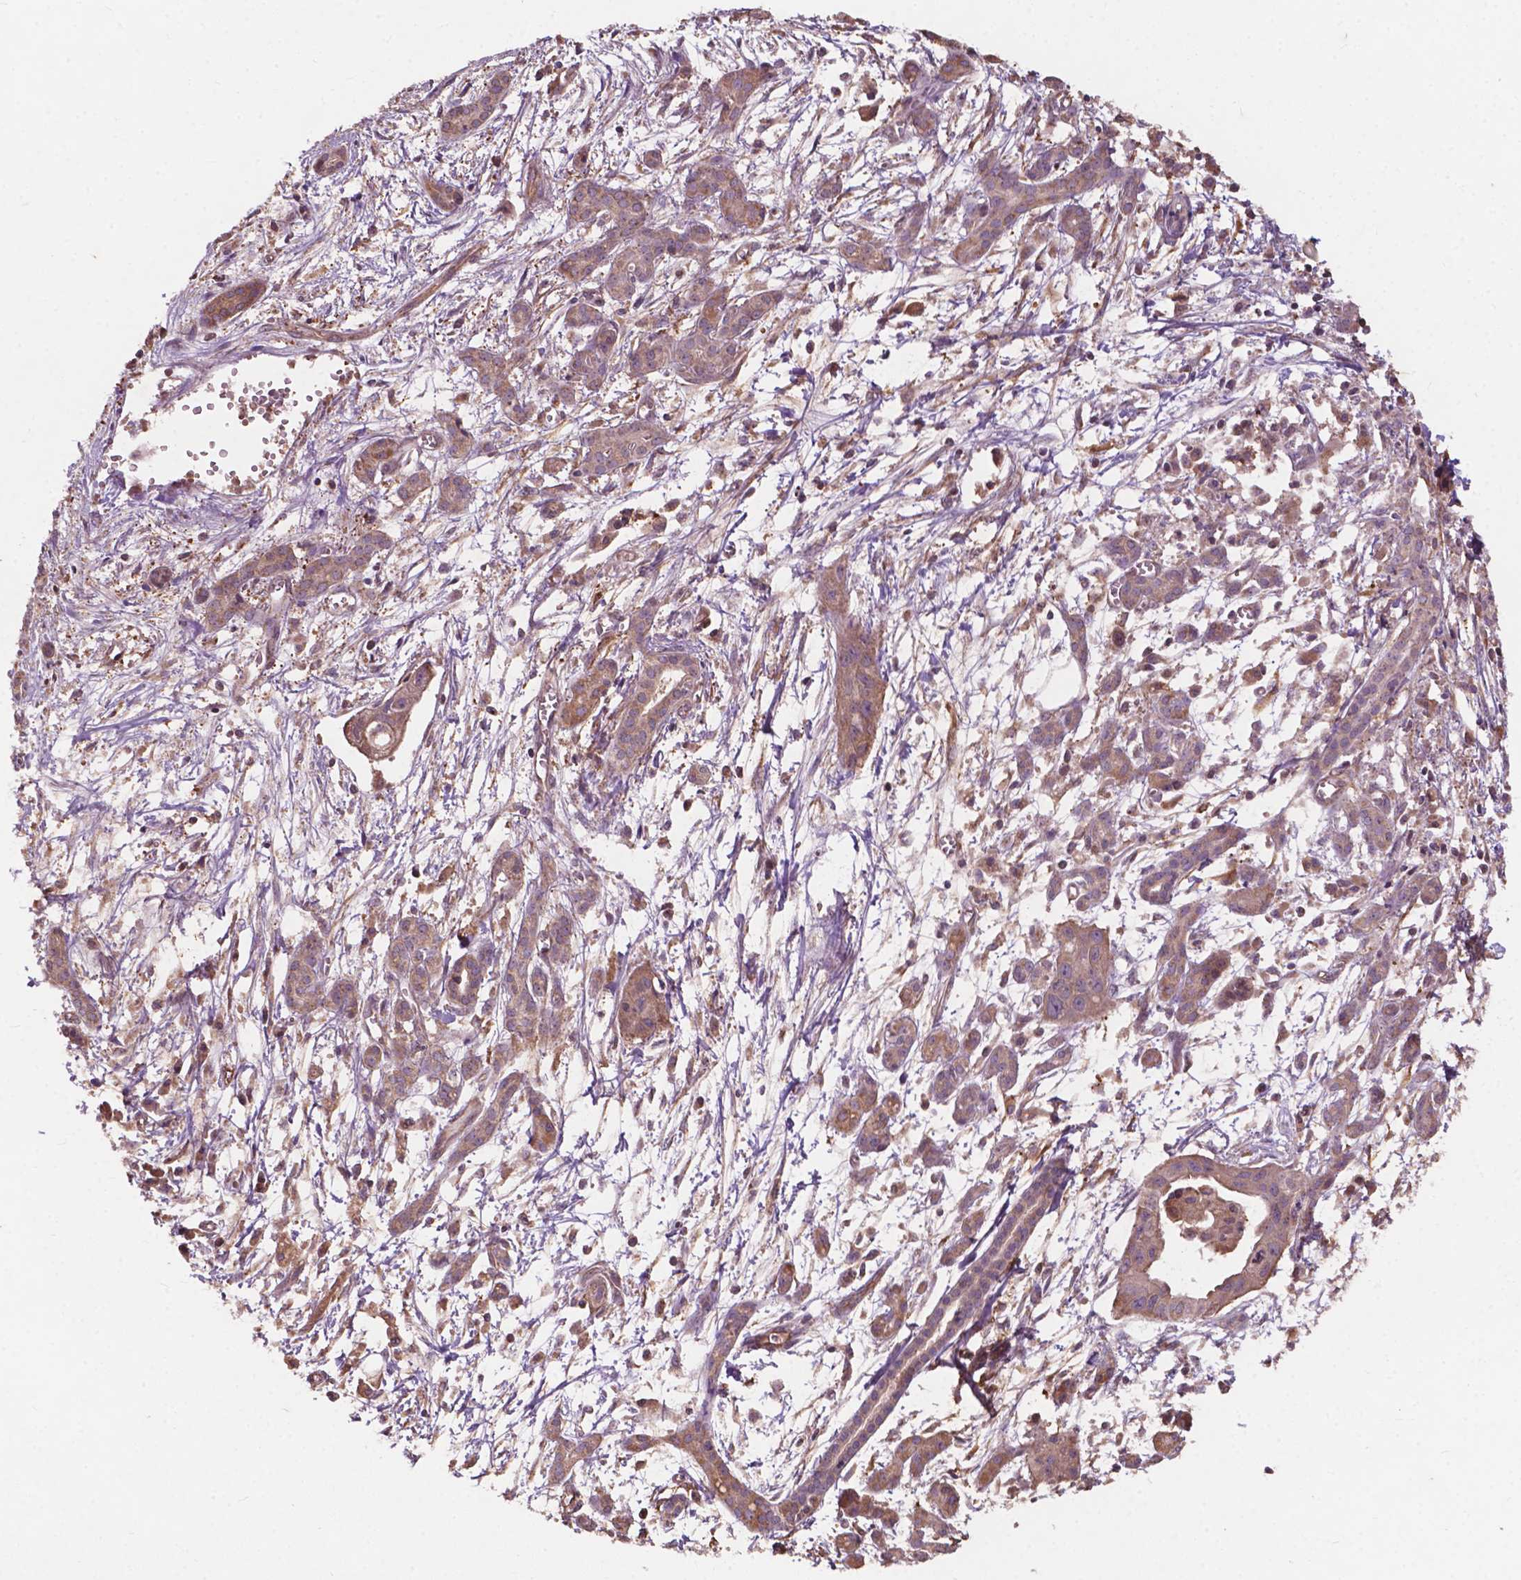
{"staining": {"intensity": "weak", "quantity": "25%-75%", "location": "cytoplasmic/membranous"}, "tissue": "pancreatic cancer", "cell_type": "Tumor cells", "image_type": "cancer", "snomed": [{"axis": "morphology", "description": "Adenocarcinoma, NOS"}, {"axis": "topography", "description": "Pancreas"}], "caption": "Immunohistochemistry (IHC) photomicrograph of neoplastic tissue: pancreatic cancer (adenocarcinoma) stained using immunohistochemistry reveals low levels of weak protein expression localized specifically in the cytoplasmic/membranous of tumor cells, appearing as a cytoplasmic/membranous brown color.", "gene": "CDC42BPA", "patient": {"sex": "male", "age": 60}}